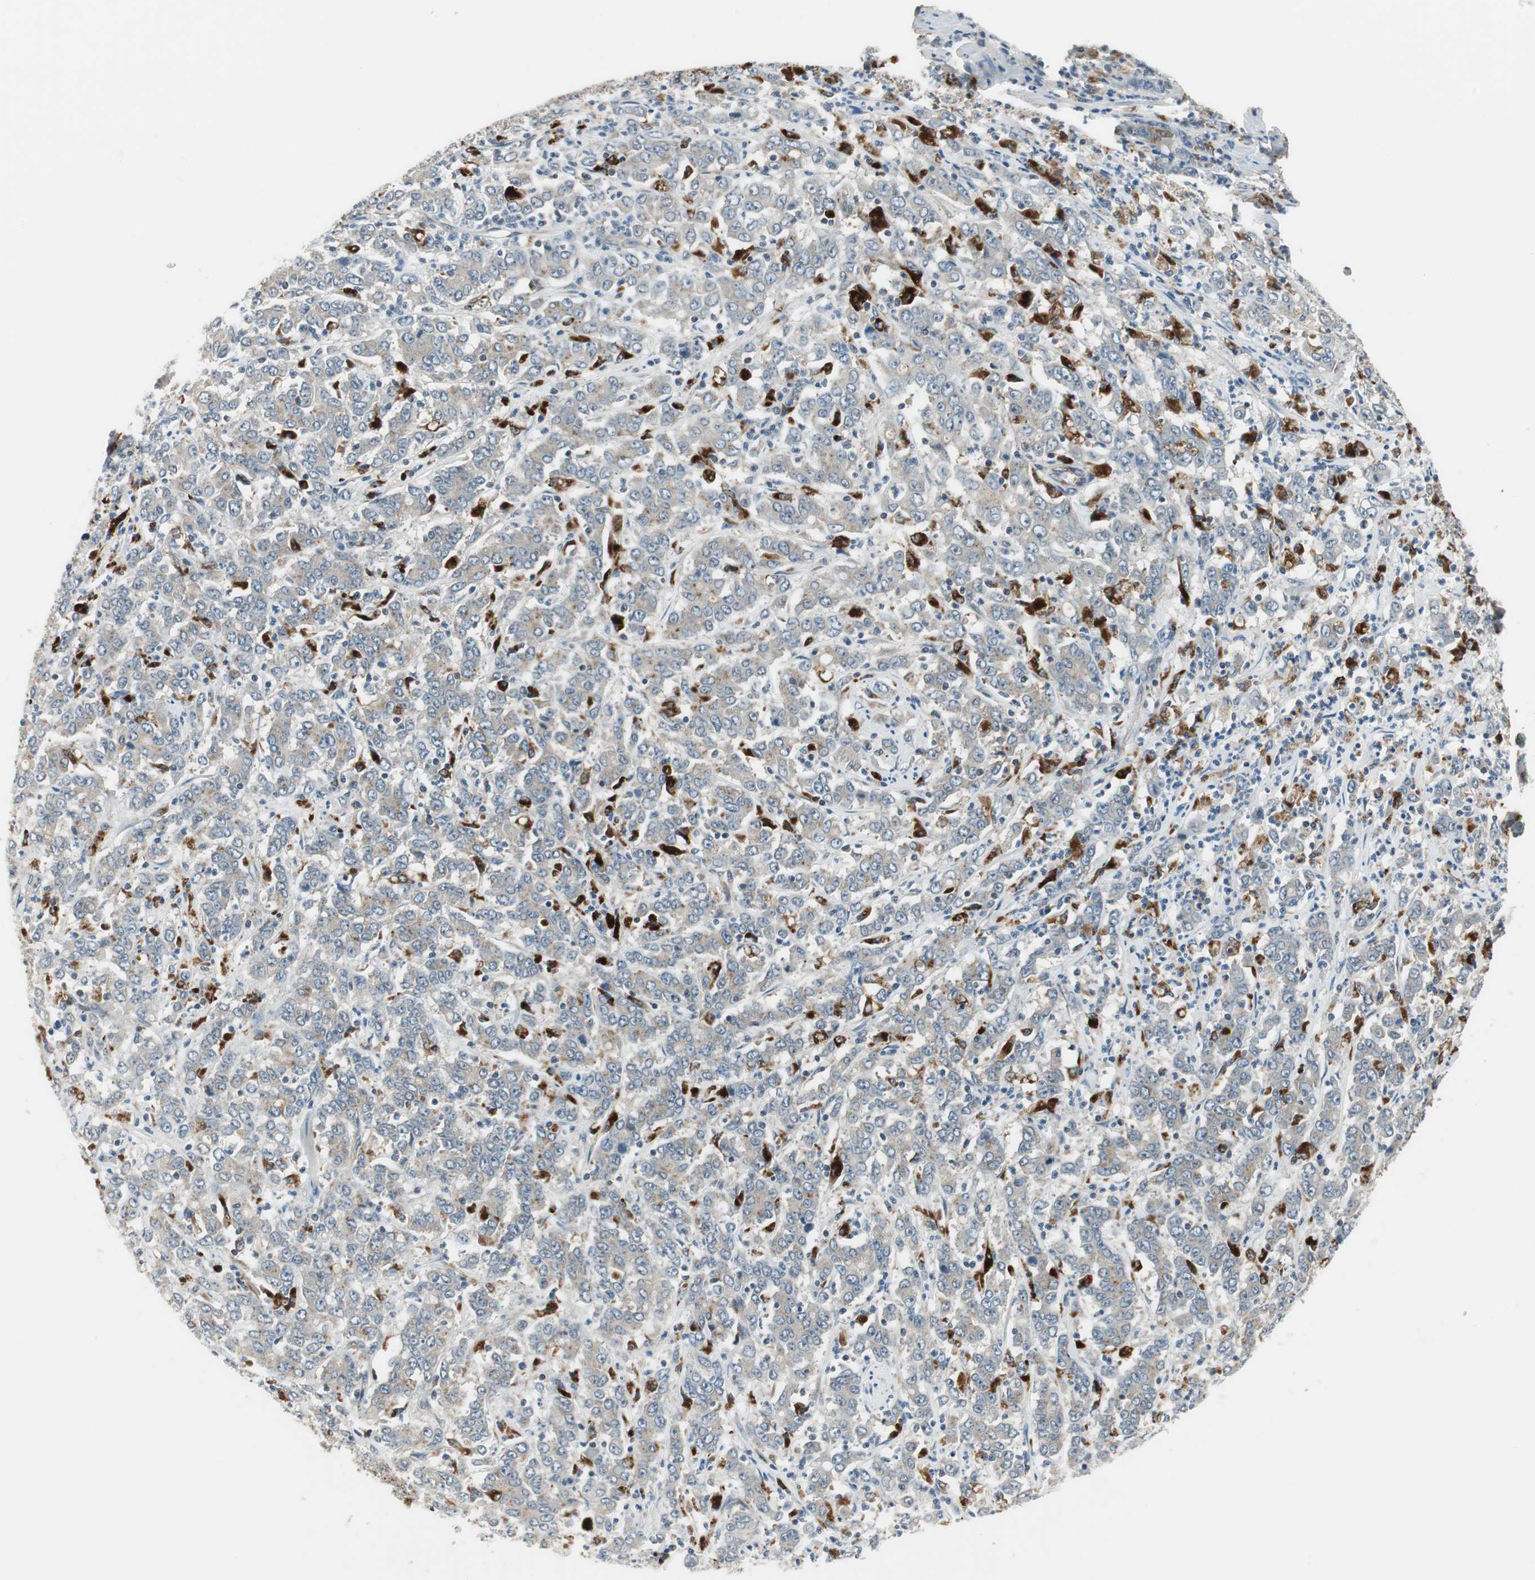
{"staining": {"intensity": "negative", "quantity": "none", "location": "none"}, "tissue": "stomach cancer", "cell_type": "Tumor cells", "image_type": "cancer", "snomed": [{"axis": "morphology", "description": "Adenocarcinoma, NOS"}, {"axis": "topography", "description": "Stomach, lower"}], "caption": "A photomicrograph of human stomach adenocarcinoma is negative for staining in tumor cells.", "gene": "NCK1", "patient": {"sex": "female", "age": 71}}